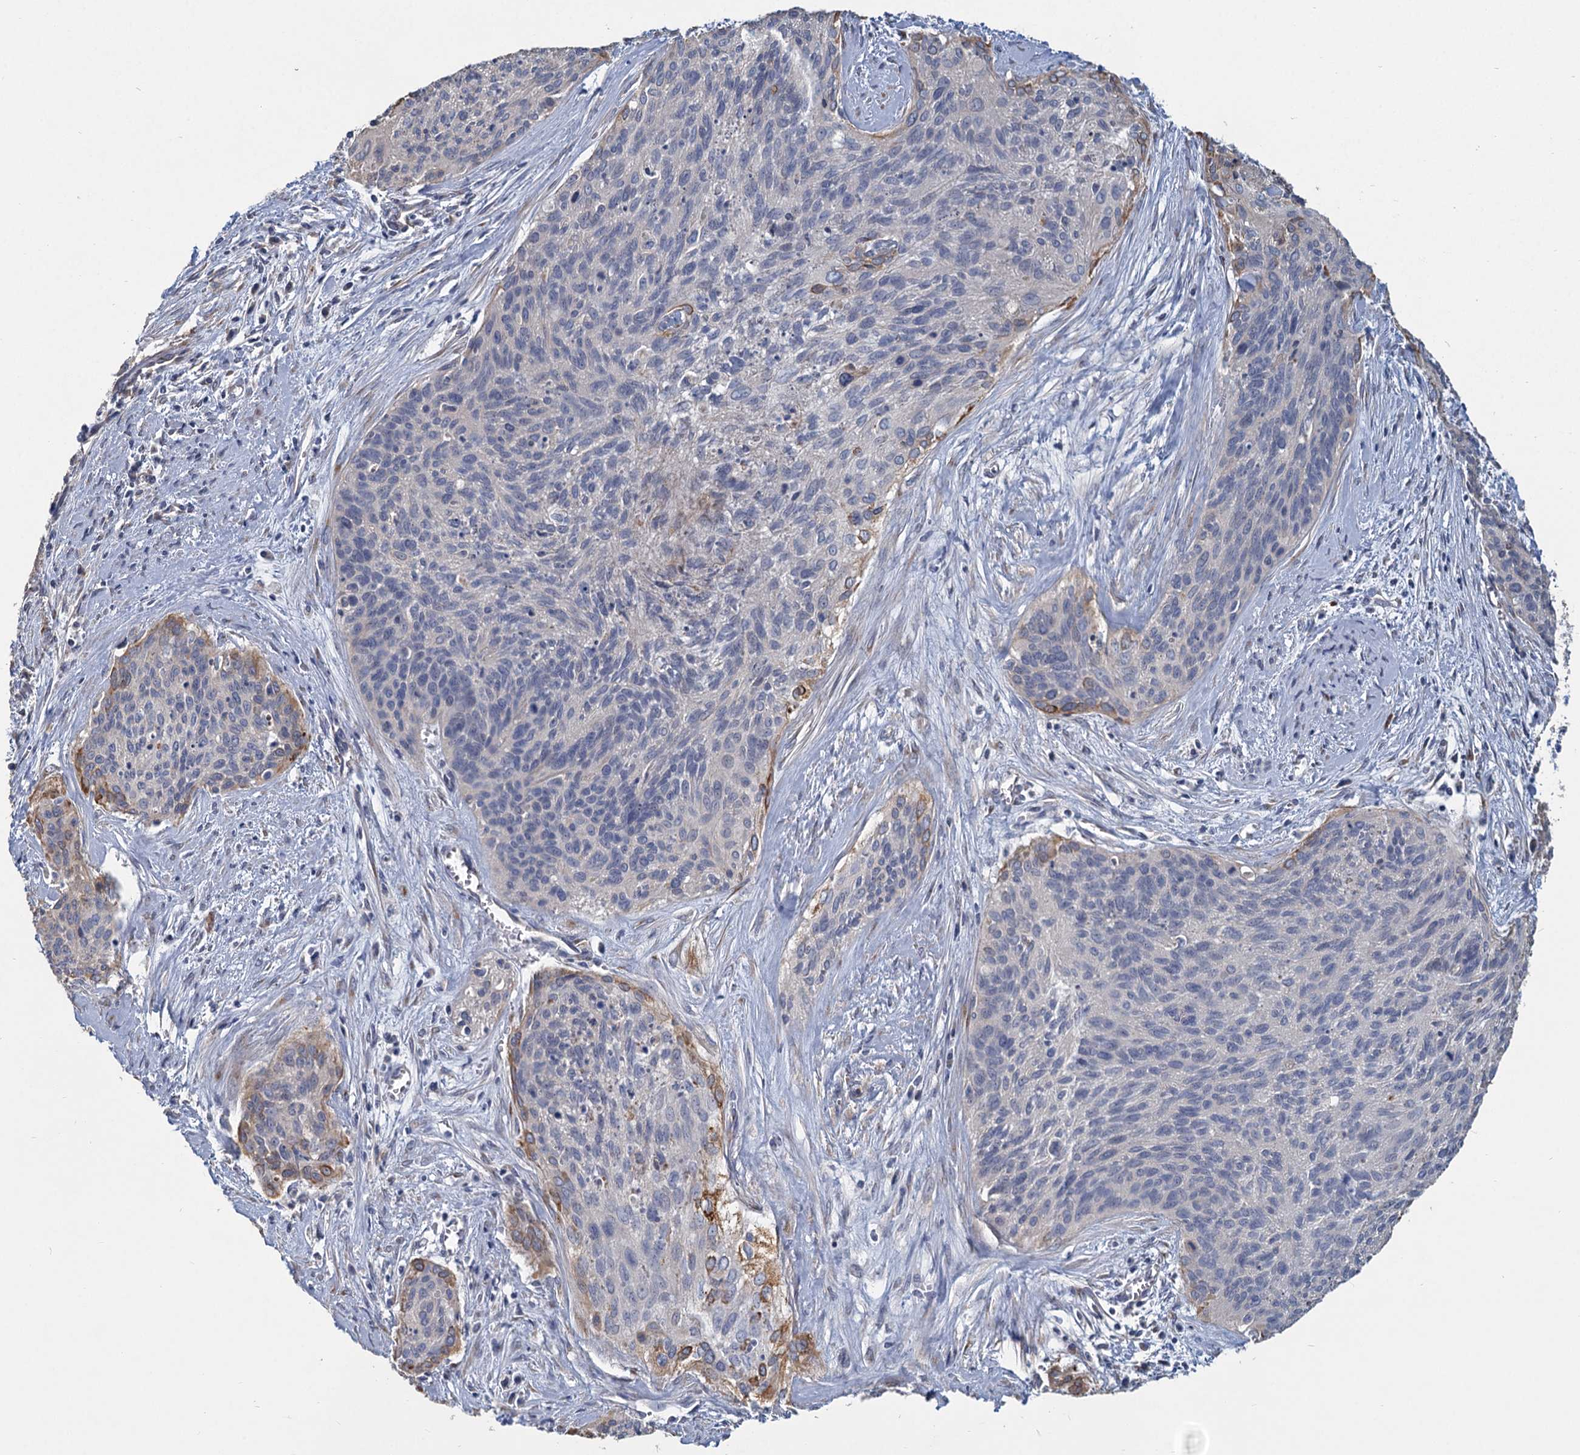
{"staining": {"intensity": "moderate", "quantity": "<25%", "location": "cytoplasmic/membranous"}, "tissue": "cervical cancer", "cell_type": "Tumor cells", "image_type": "cancer", "snomed": [{"axis": "morphology", "description": "Squamous cell carcinoma, NOS"}, {"axis": "topography", "description": "Cervix"}], "caption": "IHC photomicrograph of human cervical cancer stained for a protein (brown), which exhibits low levels of moderate cytoplasmic/membranous expression in about <25% of tumor cells.", "gene": "HES2", "patient": {"sex": "female", "age": 55}}